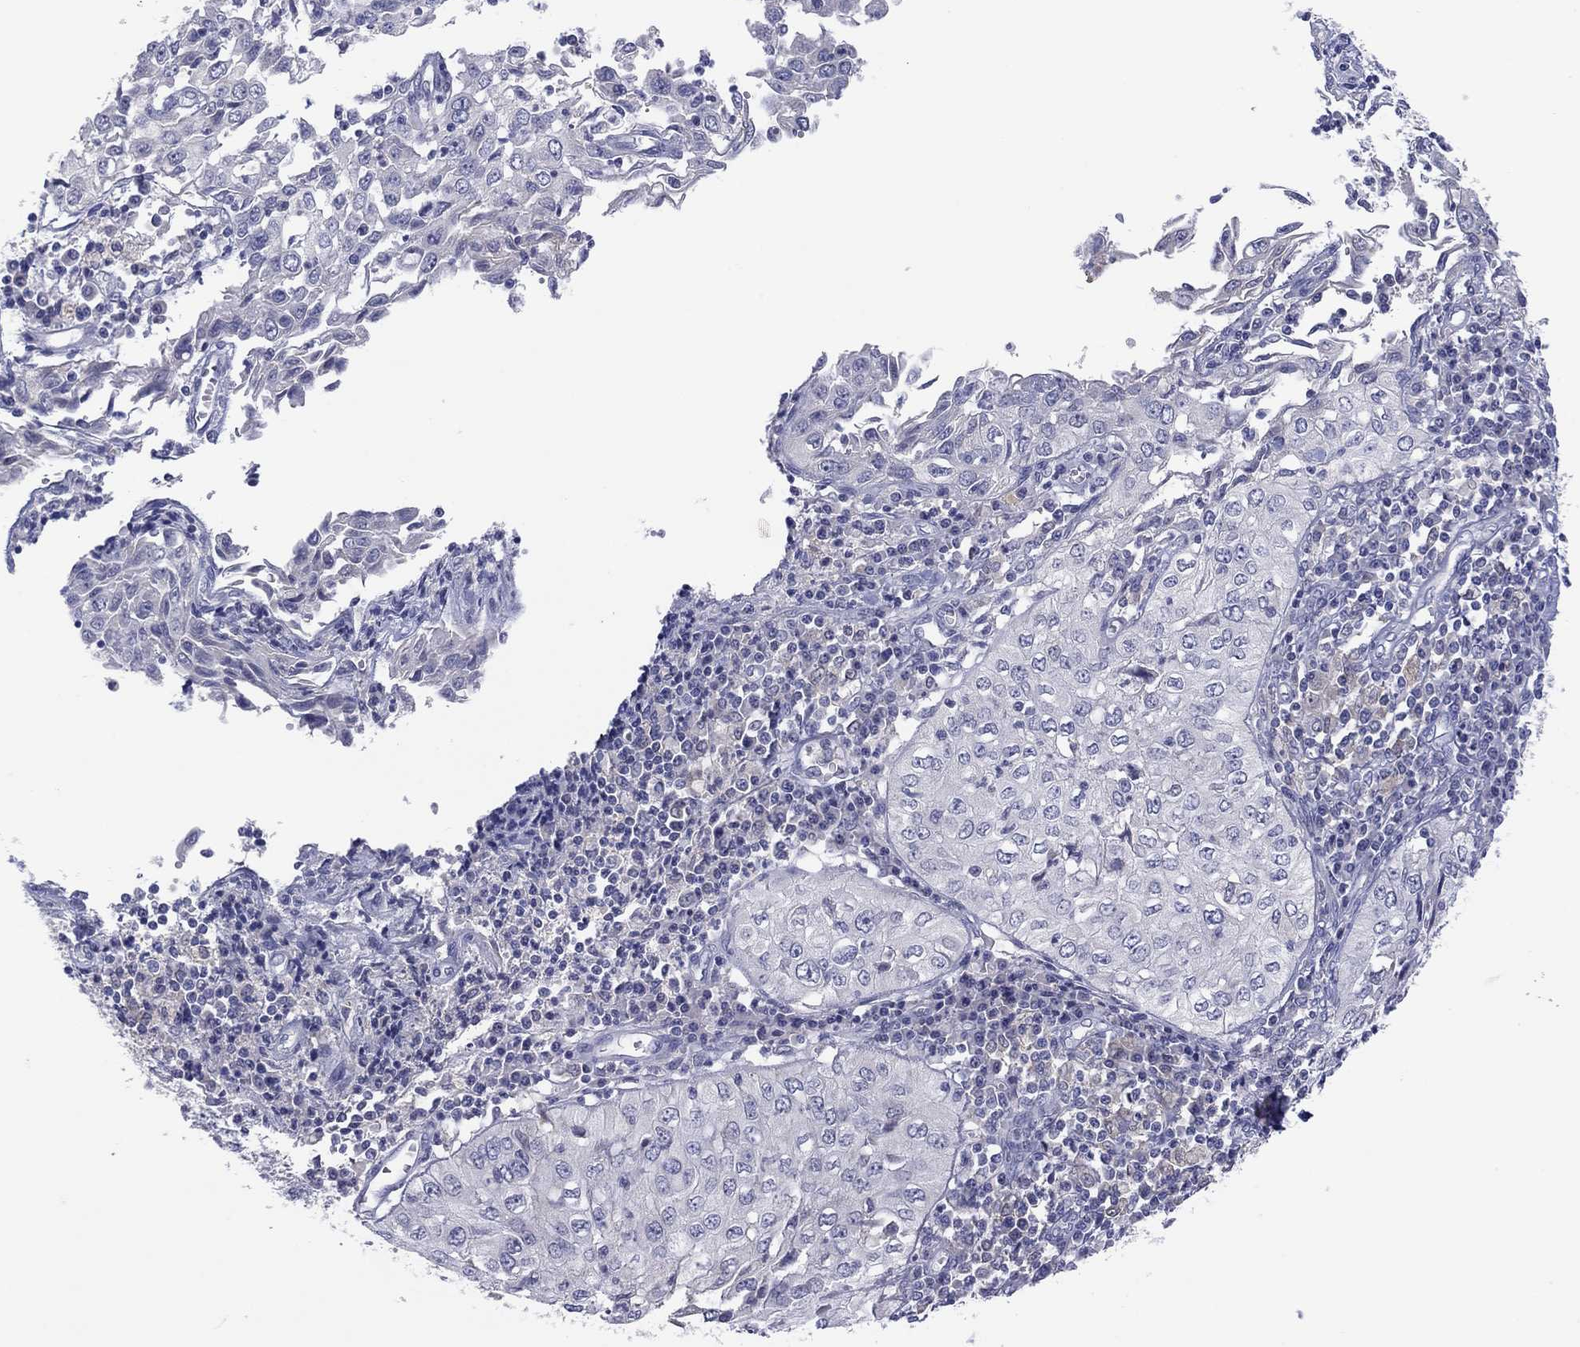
{"staining": {"intensity": "negative", "quantity": "none", "location": "none"}, "tissue": "cervical cancer", "cell_type": "Tumor cells", "image_type": "cancer", "snomed": [{"axis": "morphology", "description": "Squamous cell carcinoma, NOS"}, {"axis": "topography", "description": "Cervix"}], "caption": "Immunohistochemical staining of cervical cancer demonstrates no significant staining in tumor cells.", "gene": "CYP2B6", "patient": {"sex": "female", "age": 24}}